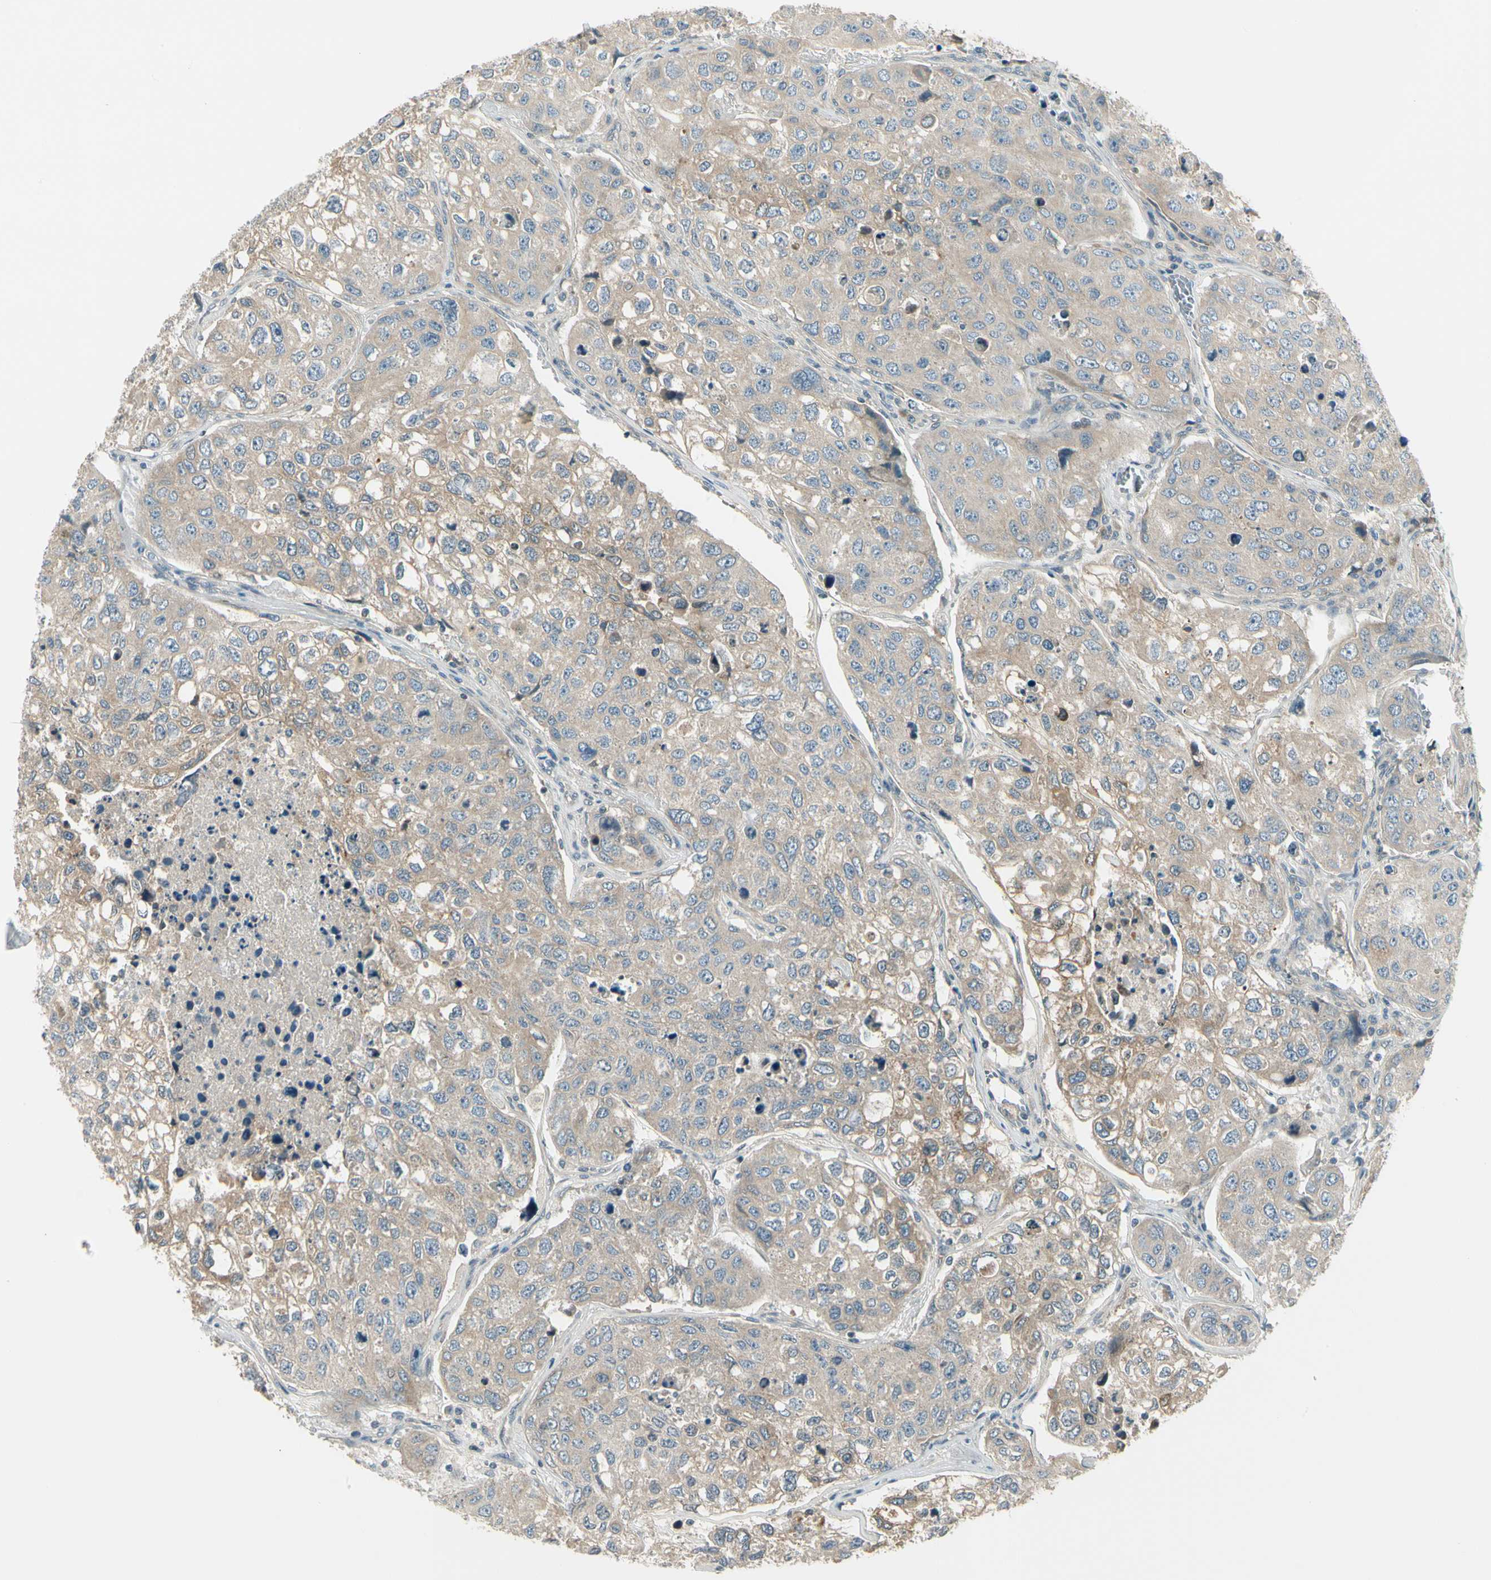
{"staining": {"intensity": "weak", "quantity": ">75%", "location": "cytoplasmic/membranous"}, "tissue": "urothelial cancer", "cell_type": "Tumor cells", "image_type": "cancer", "snomed": [{"axis": "morphology", "description": "Urothelial carcinoma, High grade"}, {"axis": "topography", "description": "Lymph node"}, {"axis": "topography", "description": "Urinary bladder"}], "caption": "This micrograph exhibits IHC staining of human high-grade urothelial carcinoma, with low weak cytoplasmic/membranous staining in about >75% of tumor cells.", "gene": "BNIP1", "patient": {"sex": "male", "age": 51}}